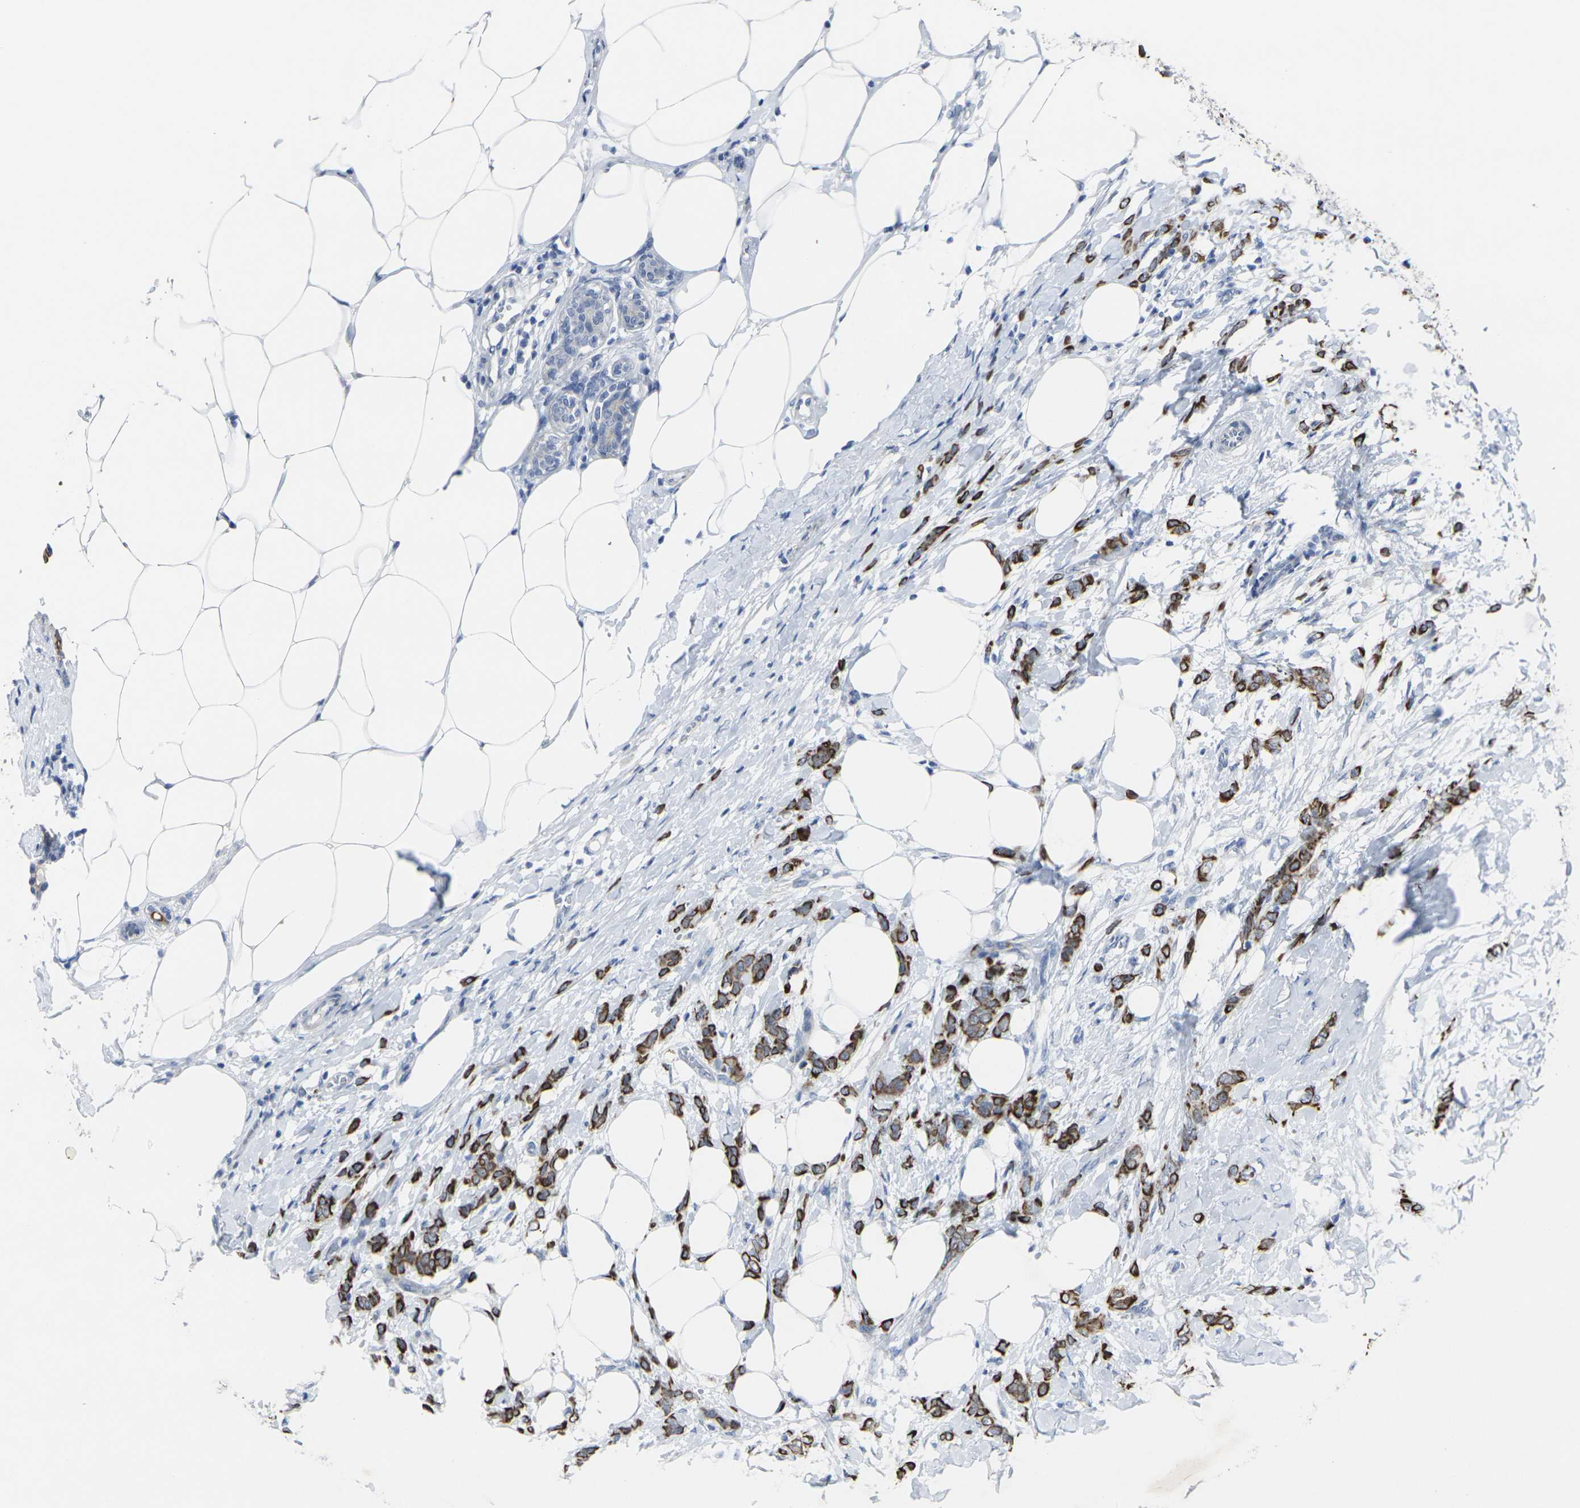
{"staining": {"intensity": "strong", "quantity": ">75%", "location": "cytoplasmic/membranous"}, "tissue": "breast cancer", "cell_type": "Tumor cells", "image_type": "cancer", "snomed": [{"axis": "morphology", "description": "Lobular carcinoma, in situ"}, {"axis": "morphology", "description": "Lobular carcinoma"}, {"axis": "topography", "description": "Breast"}], "caption": "Breast cancer was stained to show a protein in brown. There is high levels of strong cytoplasmic/membranous positivity in about >75% of tumor cells. The protein is shown in brown color, while the nuclei are stained blue.", "gene": "ANKRD46", "patient": {"sex": "female", "age": 41}}